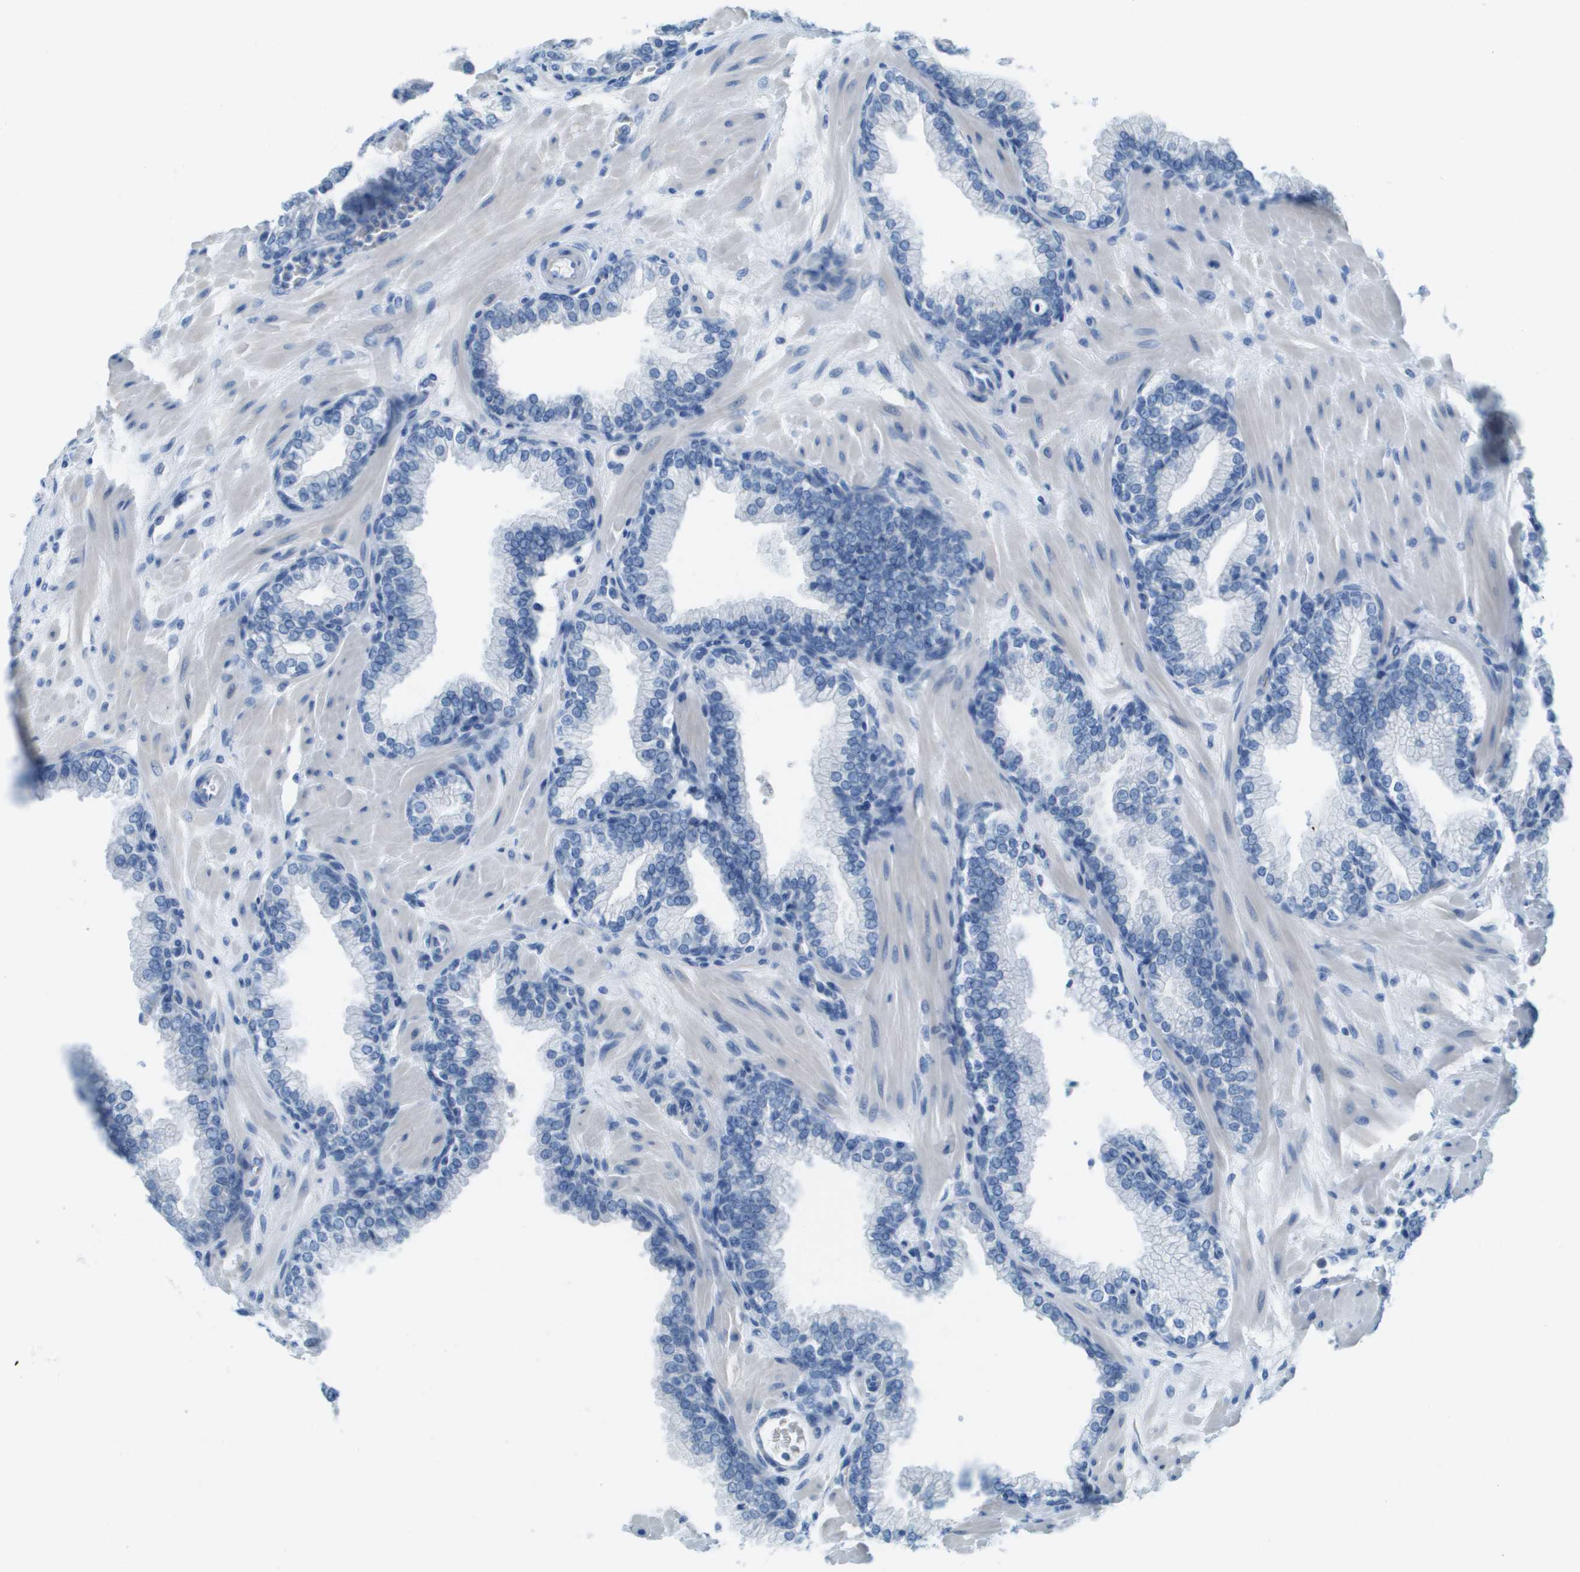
{"staining": {"intensity": "negative", "quantity": "none", "location": "none"}, "tissue": "prostate", "cell_type": "Glandular cells", "image_type": "normal", "snomed": [{"axis": "morphology", "description": "Normal tissue, NOS"}, {"axis": "morphology", "description": "Urothelial carcinoma, Low grade"}, {"axis": "topography", "description": "Urinary bladder"}, {"axis": "topography", "description": "Prostate"}], "caption": "Human prostate stained for a protein using immunohistochemistry (IHC) exhibits no positivity in glandular cells.", "gene": "CDHR2", "patient": {"sex": "male", "age": 60}}